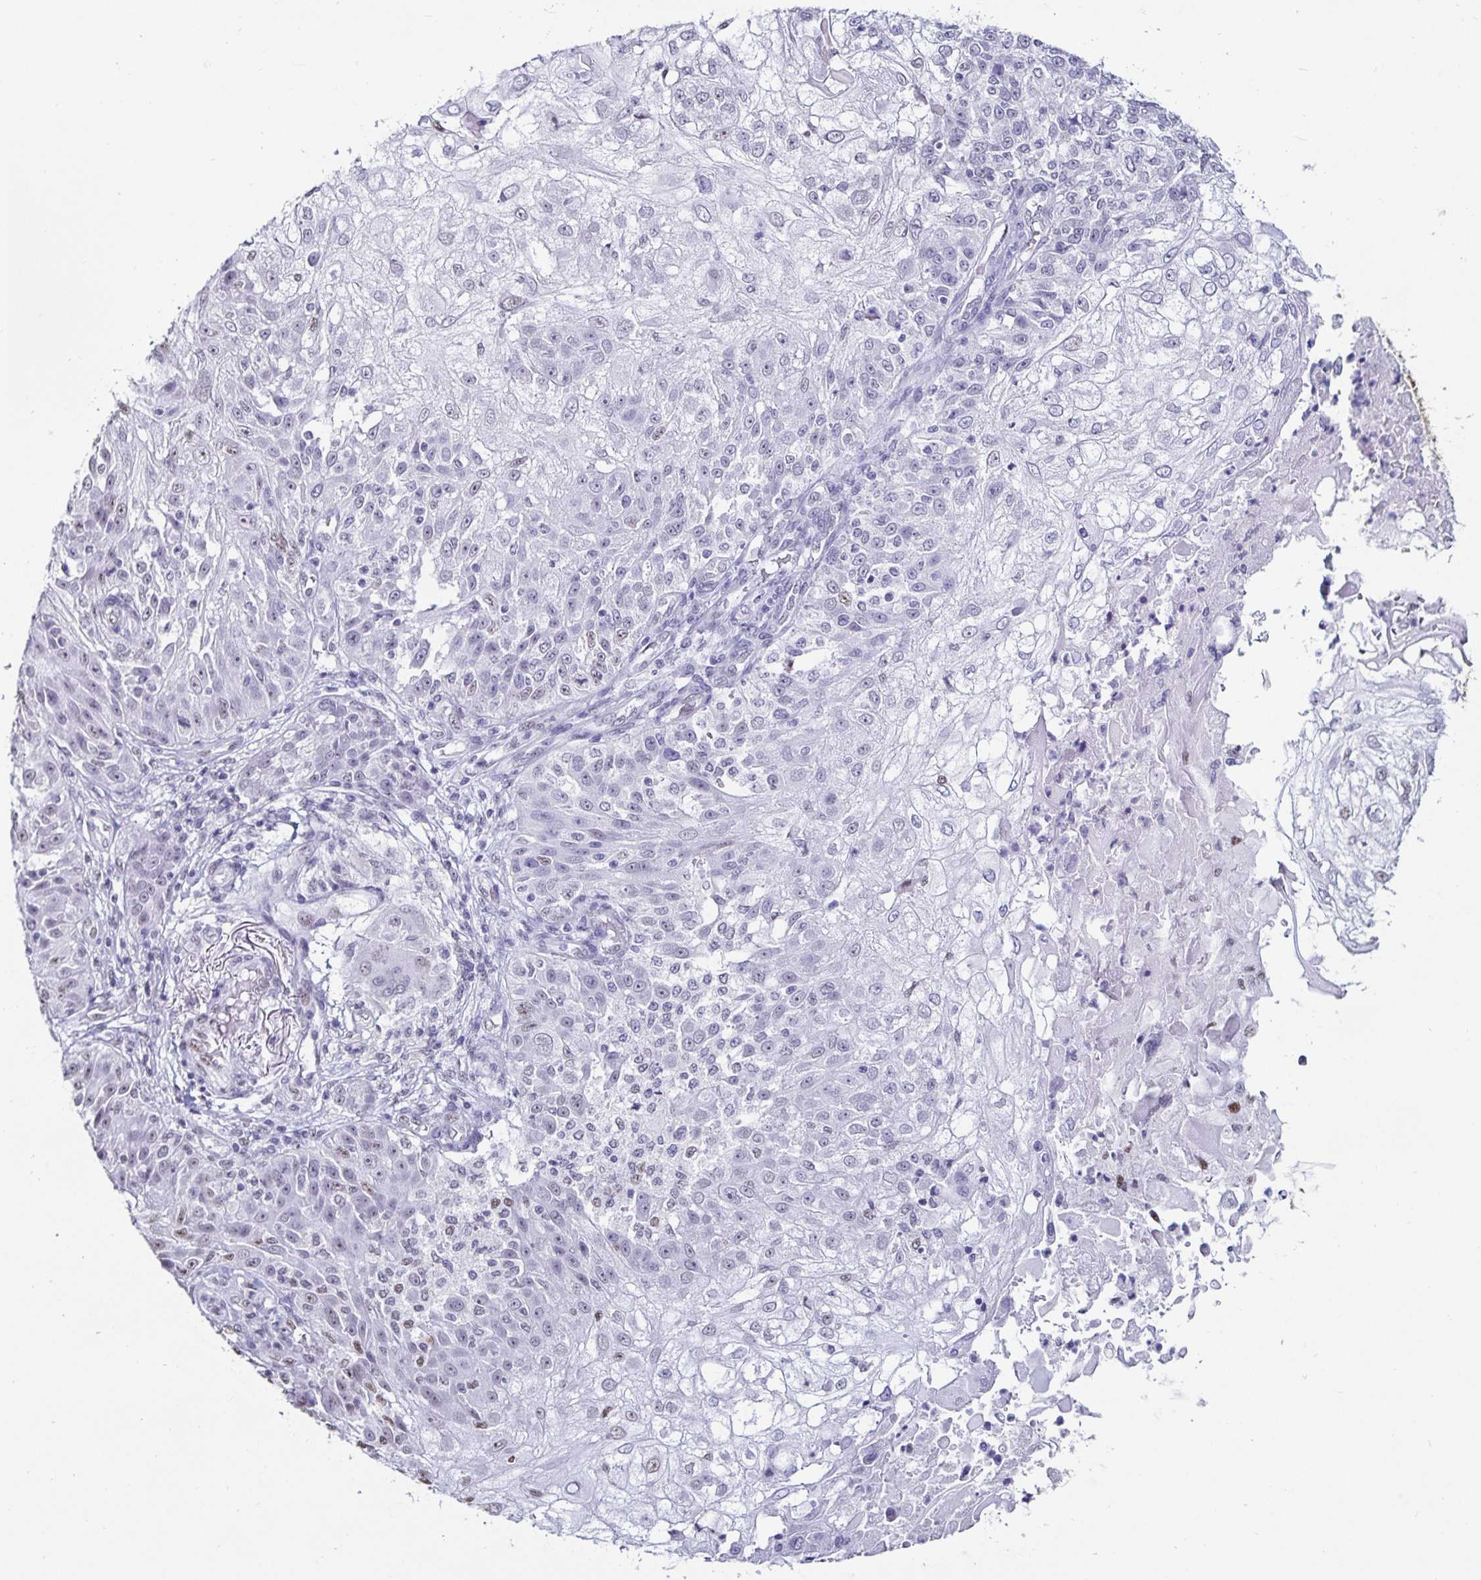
{"staining": {"intensity": "negative", "quantity": "none", "location": "none"}, "tissue": "skin cancer", "cell_type": "Tumor cells", "image_type": "cancer", "snomed": [{"axis": "morphology", "description": "Normal tissue, NOS"}, {"axis": "morphology", "description": "Squamous cell carcinoma, NOS"}, {"axis": "topography", "description": "Skin"}], "caption": "IHC image of neoplastic tissue: human skin squamous cell carcinoma stained with DAB exhibits no significant protein positivity in tumor cells.", "gene": "DDX39B", "patient": {"sex": "female", "age": 83}}